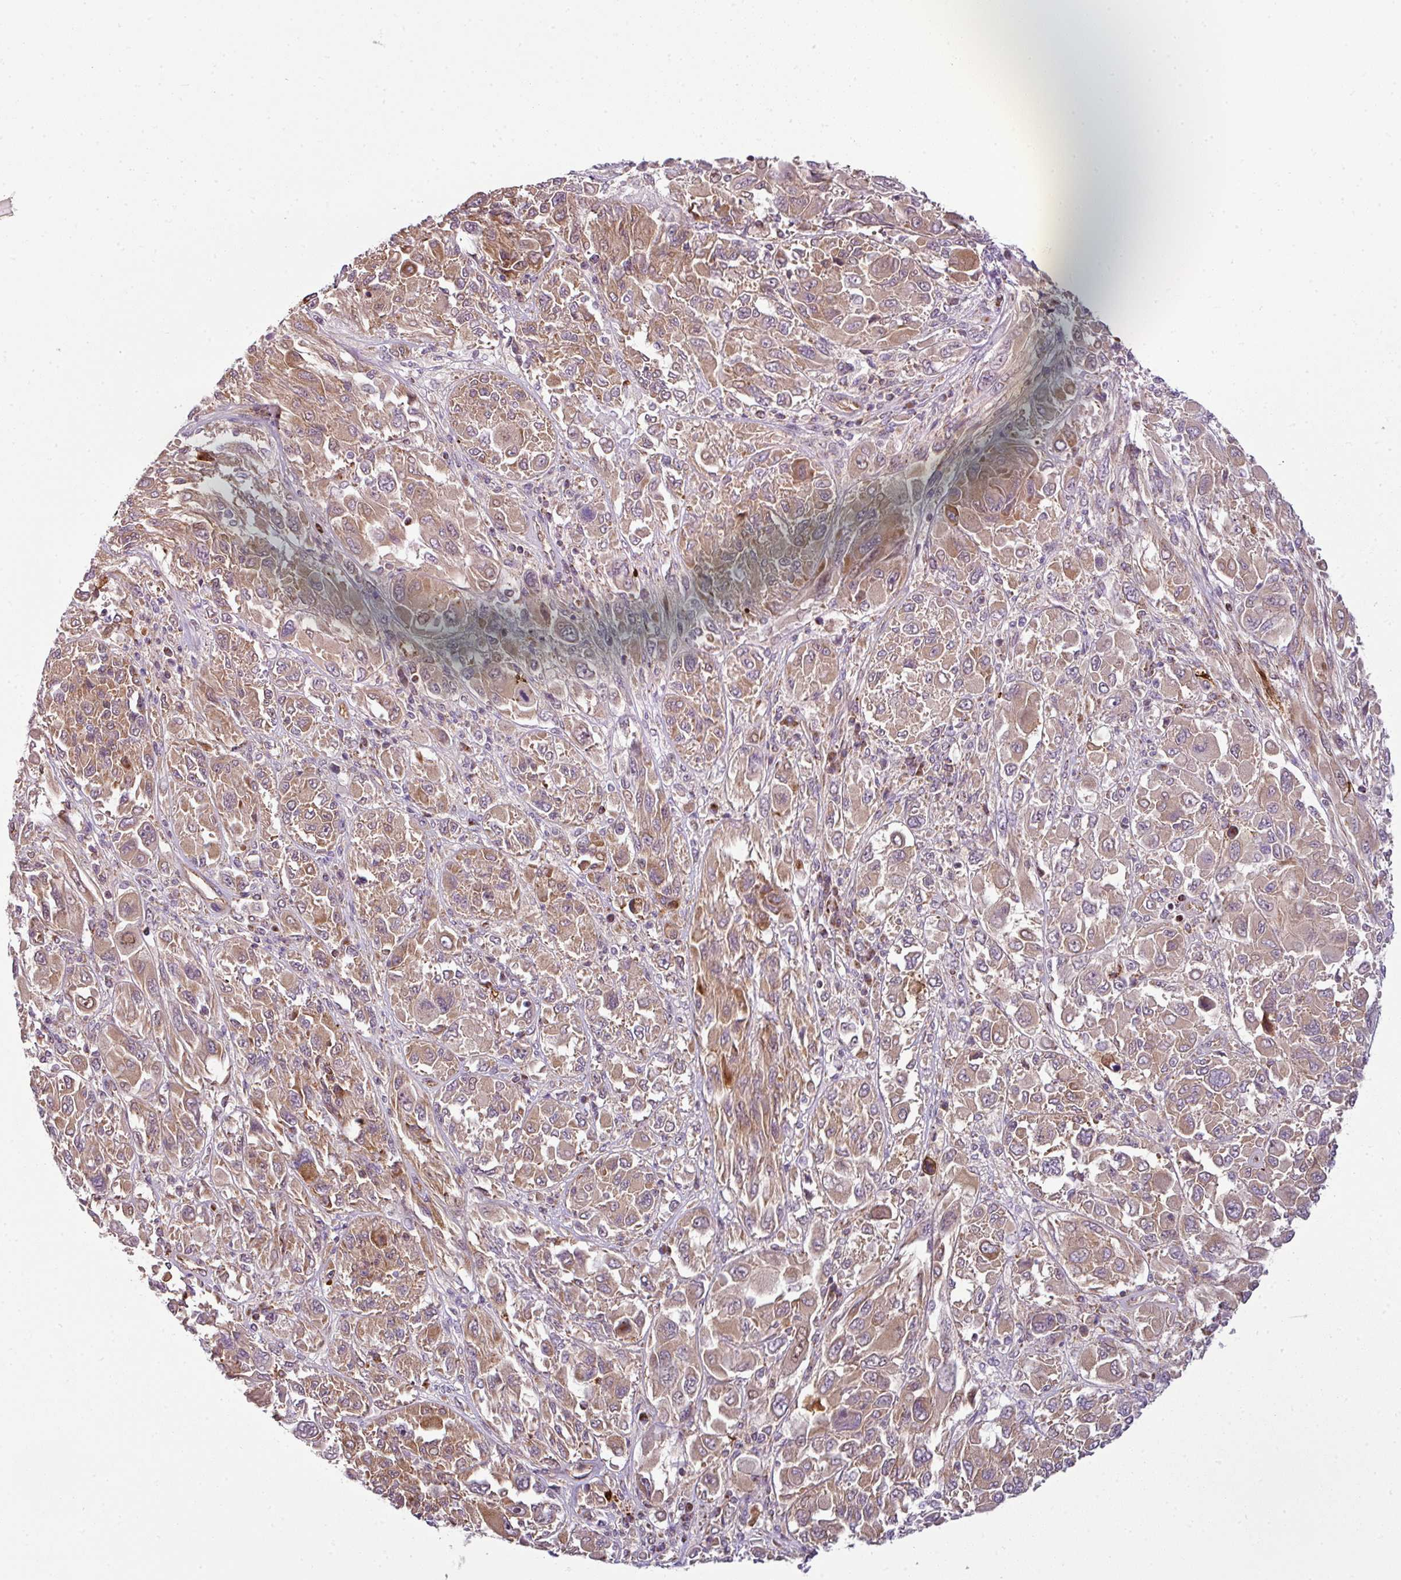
{"staining": {"intensity": "moderate", "quantity": "25%-75%", "location": "cytoplasmic/membranous"}, "tissue": "melanoma", "cell_type": "Tumor cells", "image_type": "cancer", "snomed": [{"axis": "morphology", "description": "Malignant melanoma, NOS"}, {"axis": "topography", "description": "Skin"}], "caption": "This is a histology image of immunohistochemistry (IHC) staining of melanoma, which shows moderate expression in the cytoplasmic/membranous of tumor cells.", "gene": "PRELID3B", "patient": {"sex": "female", "age": 91}}